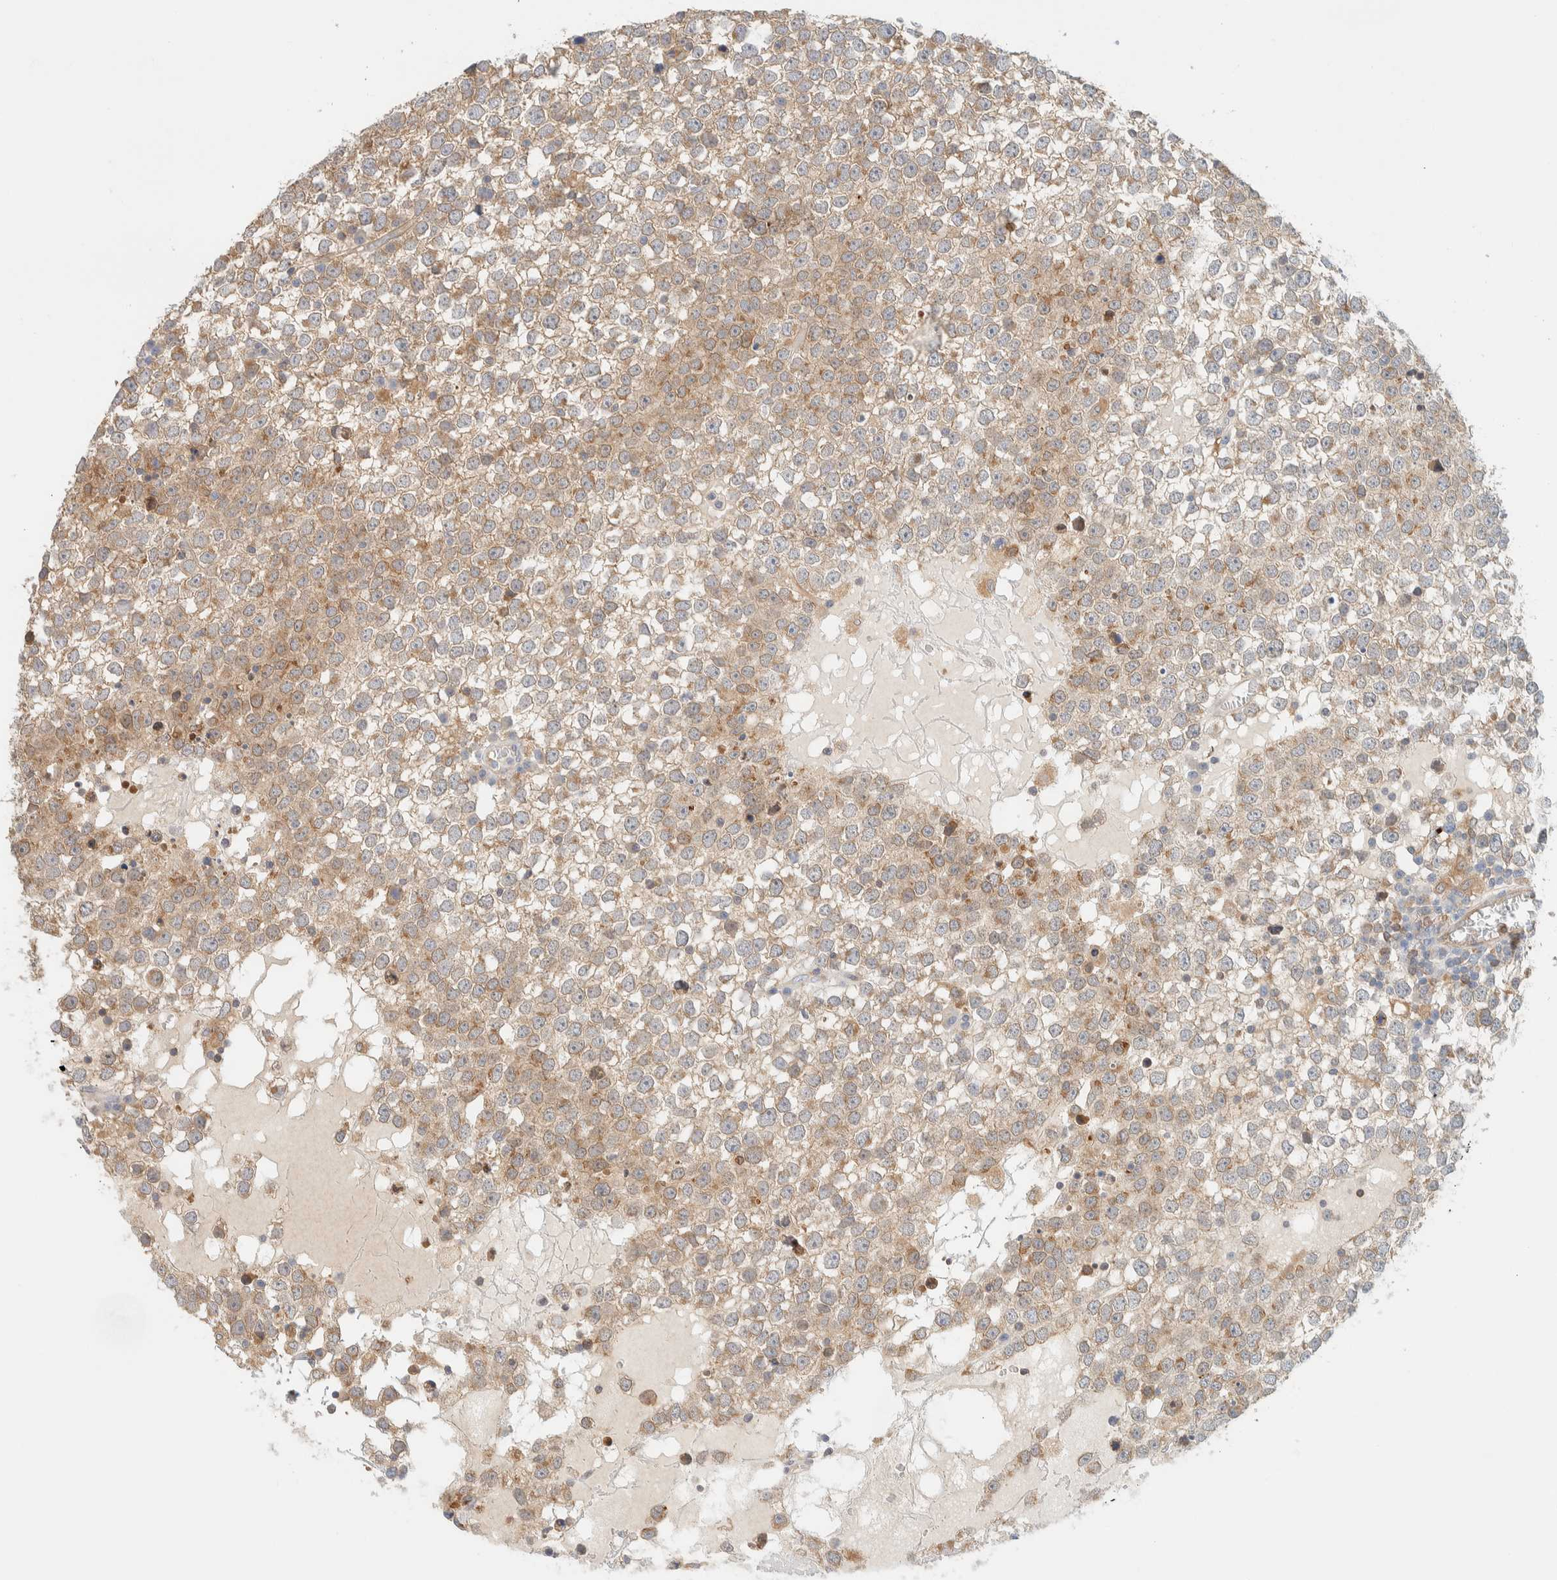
{"staining": {"intensity": "moderate", "quantity": ">75%", "location": "cytoplasmic/membranous"}, "tissue": "testis cancer", "cell_type": "Tumor cells", "image_type": "cancer", "snomed": [{"axis": "morphology", "description": "Seminoma, NOS"}, {"axis": "topography", "description": "Testis"}], "caption": "Testis cancer was stained to show a protein in brown. There is medium levels of moderate cytoplasmic/membranous positivity in approximately >75% of tumor cells.", "gene": "NT5C", "patient": {"sex": "male", "age": 65}}